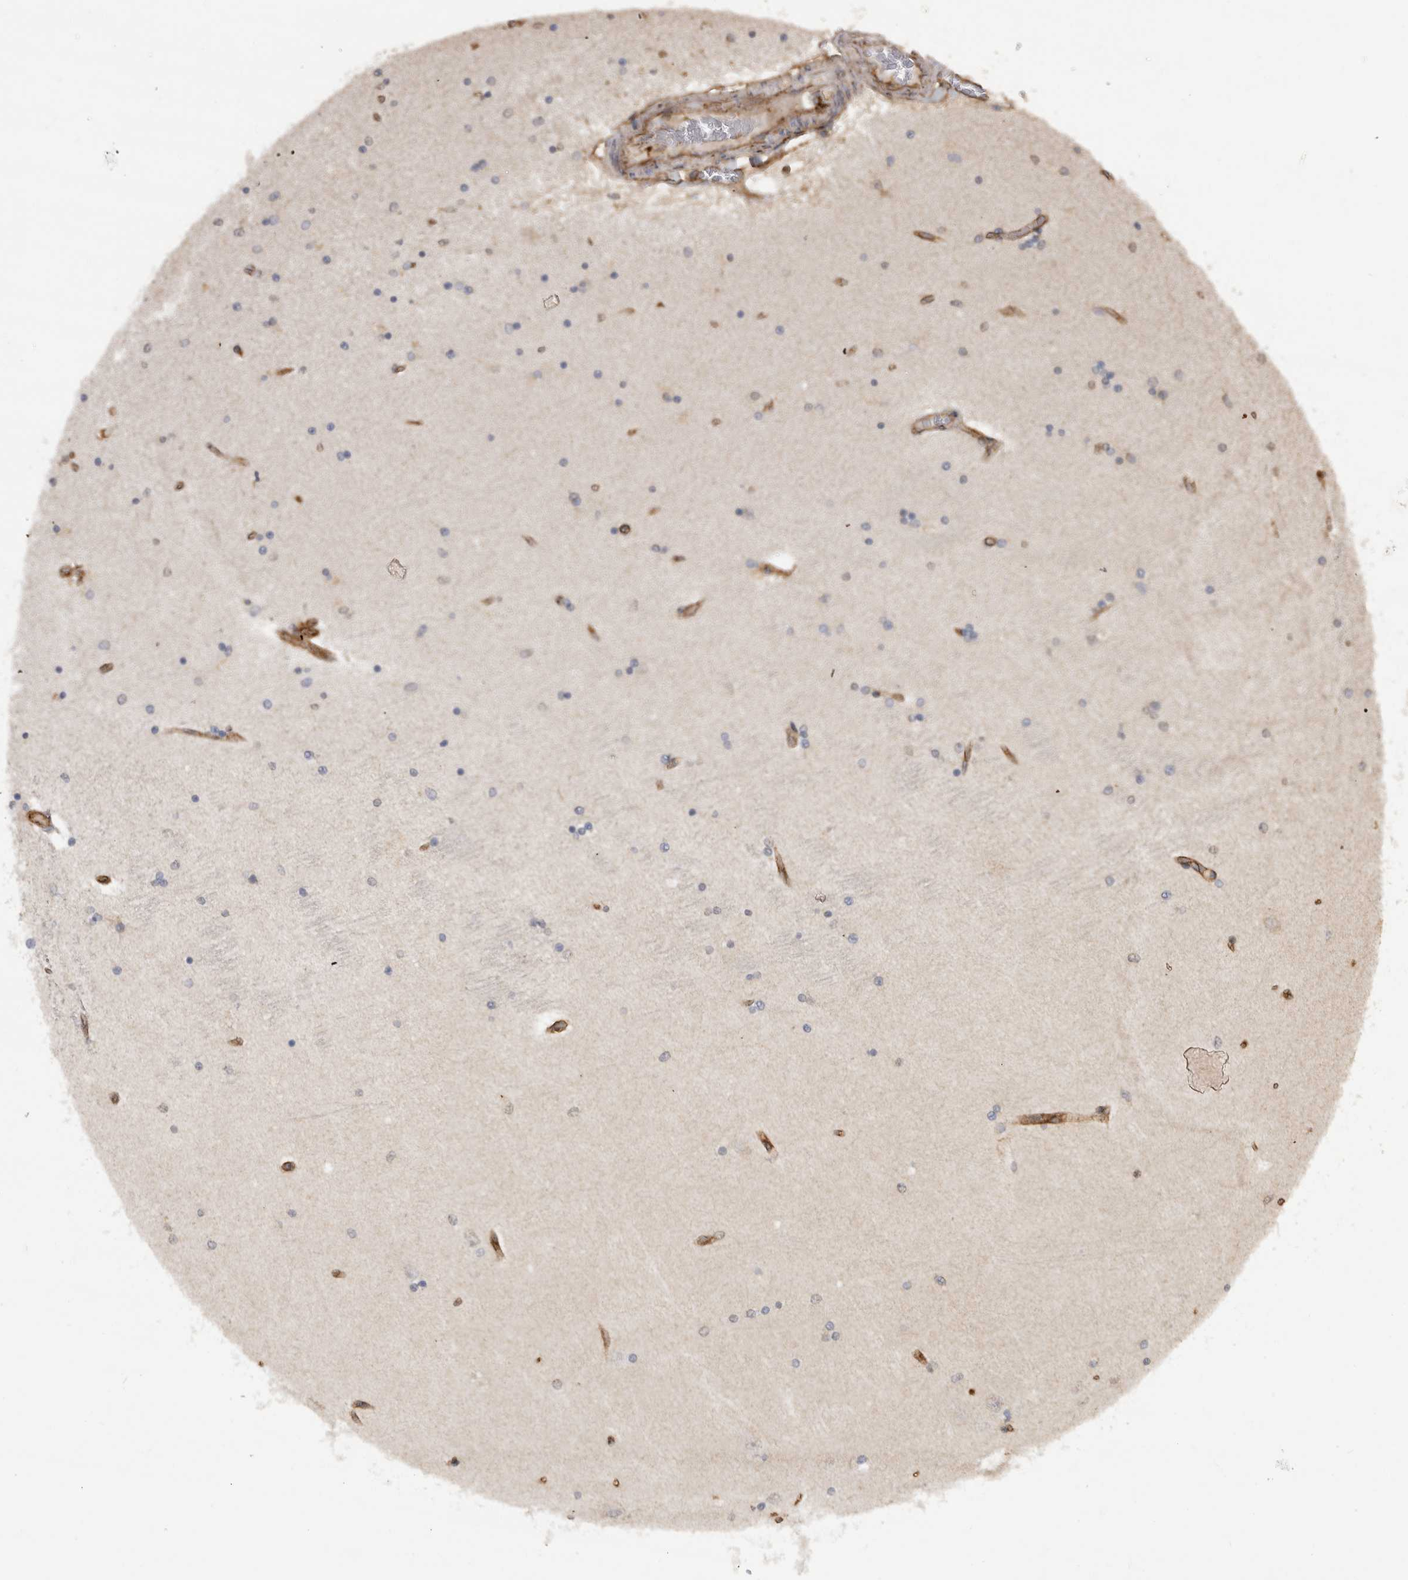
{"staining": {"intensity": "negative", "quantity": "none", "location": "none"}, "tissue": "hippocampus", "cell_type": "Glial cells", "image_type": "normal", "snomed": [{"axis": "morphology", "description": "Normal tissue, NOS"}, {"axis": "topography", "description": "Hippocampus"}], "caption": "An IHC histopathology image of benign hippocampus is shown. There is no staining in glial cells of hippocampus.", "gene": "RECK", "patient": {"sex": "female", "age": 54}}